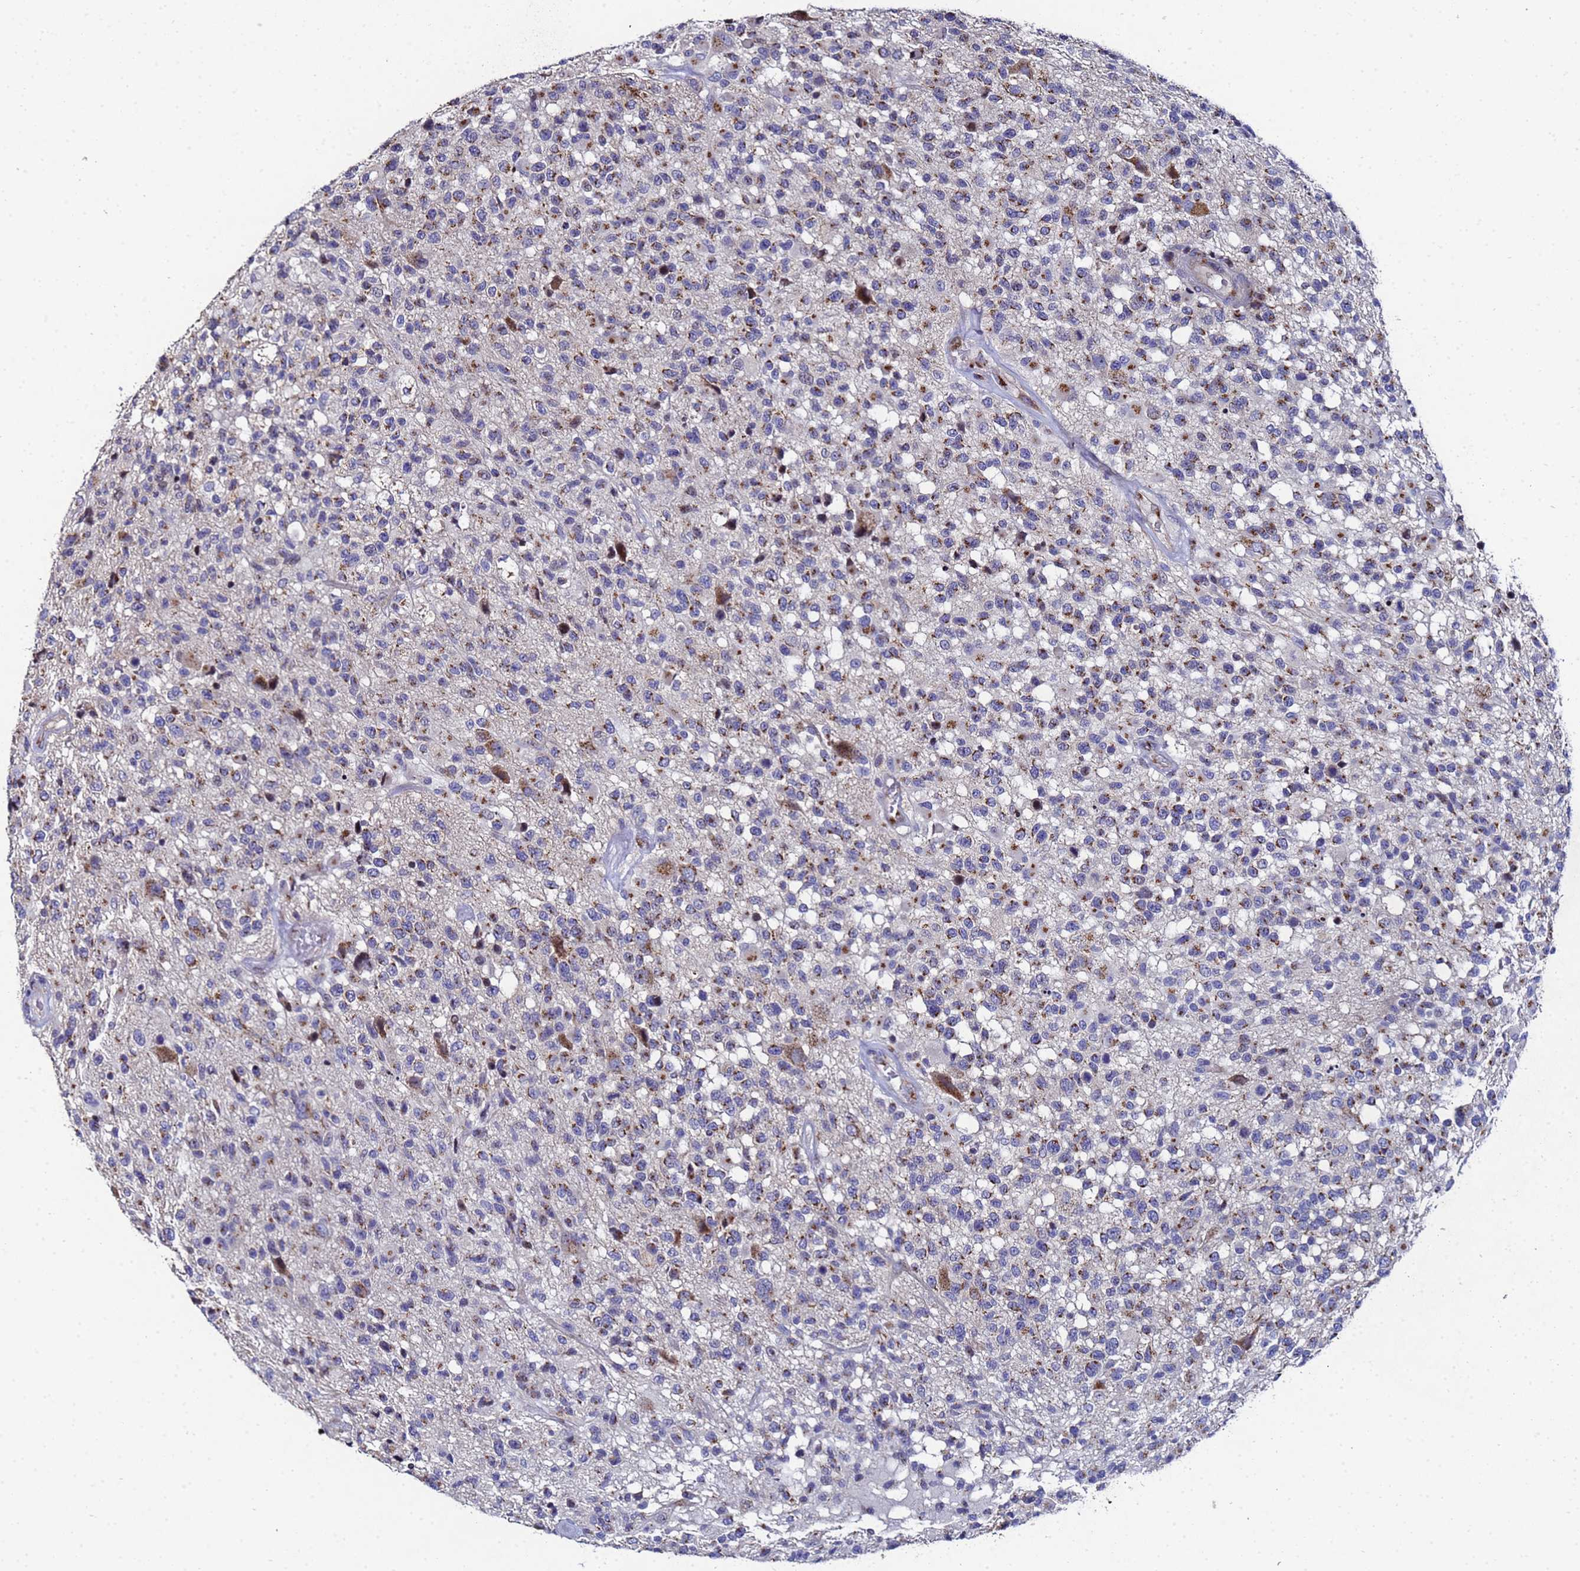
{"staining": {"intensity": "moderate", "quantity": "25%-75%", "location": "cytoplasmic/membranous"}, "tissue": "glioma", "cell_type": "Tumor cells", "image_type": "cancer", "snomed": [{"axis": "morphology", "description": "Glioma, malignant, High grade"}, {"axis": "morphology", "description": "Glioblastoma, NOS"}, {"axis": "topography", "description": "Brain"}], "caption": "Glioblastoma stained with immunohistochemistry (IHC) reveals moderate cytoplasmic/membranous staining in approximately 25%-75% of tumor cells.", "gene": "NSUN6", "patient": {"sex": "male", "age": 60}}